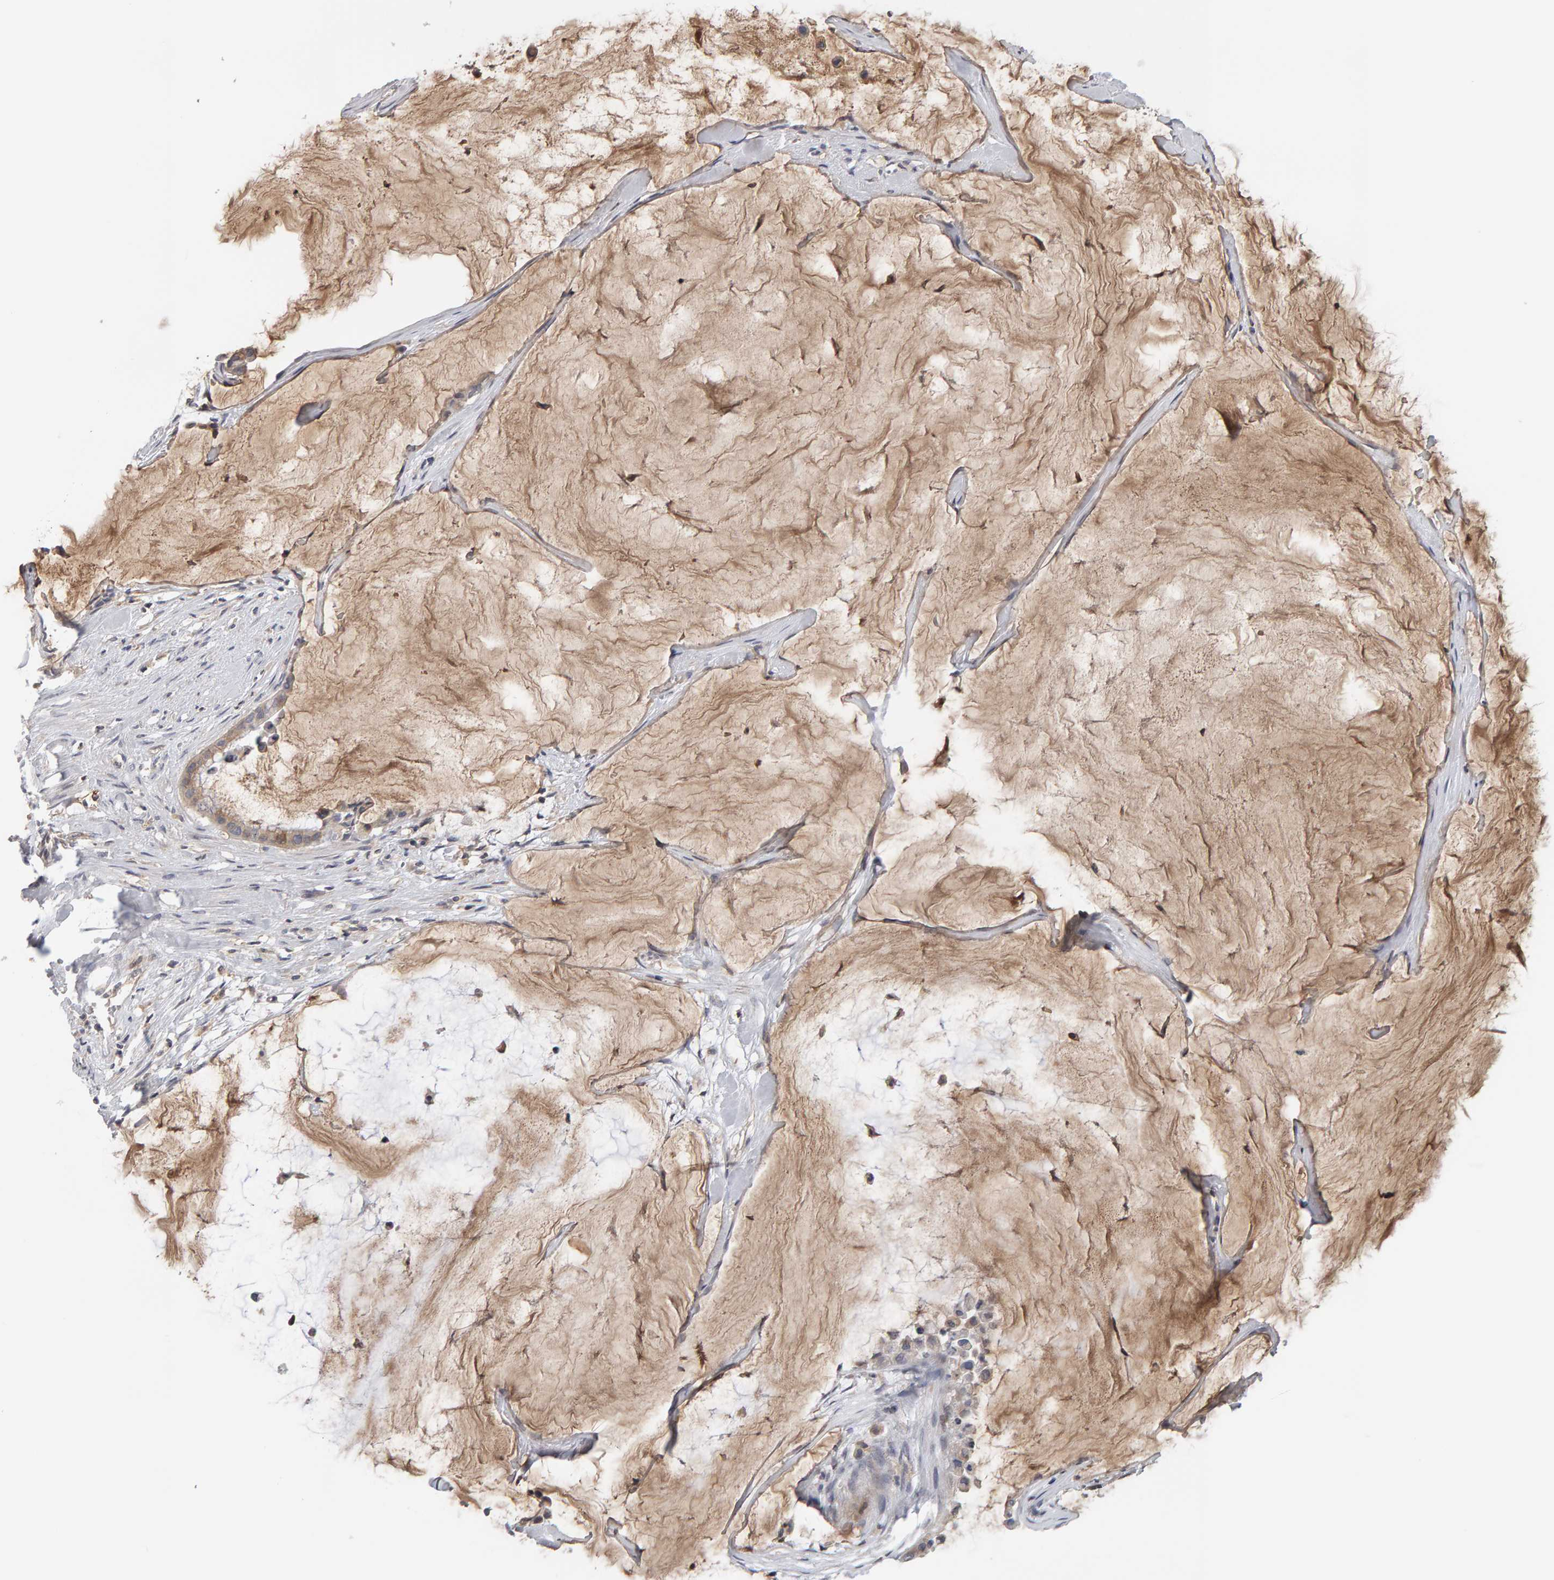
{"staining": {"intensity": "weak", "quantity": ">75%", "location": "cytoplasmic/membranous"}, "tissue": "pancreatic cancer", "cell_type": "Tumor cells", "image_type": "cancer", "snomed": [{"axis": "morphology", "description": "Adenocarcinoma, NOS"}, {"axis": "topography", "description": "Pancreas"}], "caption": "Pancreatic cancer stained with DAB (3,3'-diaminobenzidine) IHC reveals low levels of weak cytoplasmic/membranous staining in approximately >75% of tumor cells.", "gene": "MSRA", "patient": {"sex": "male", "age": 41}}